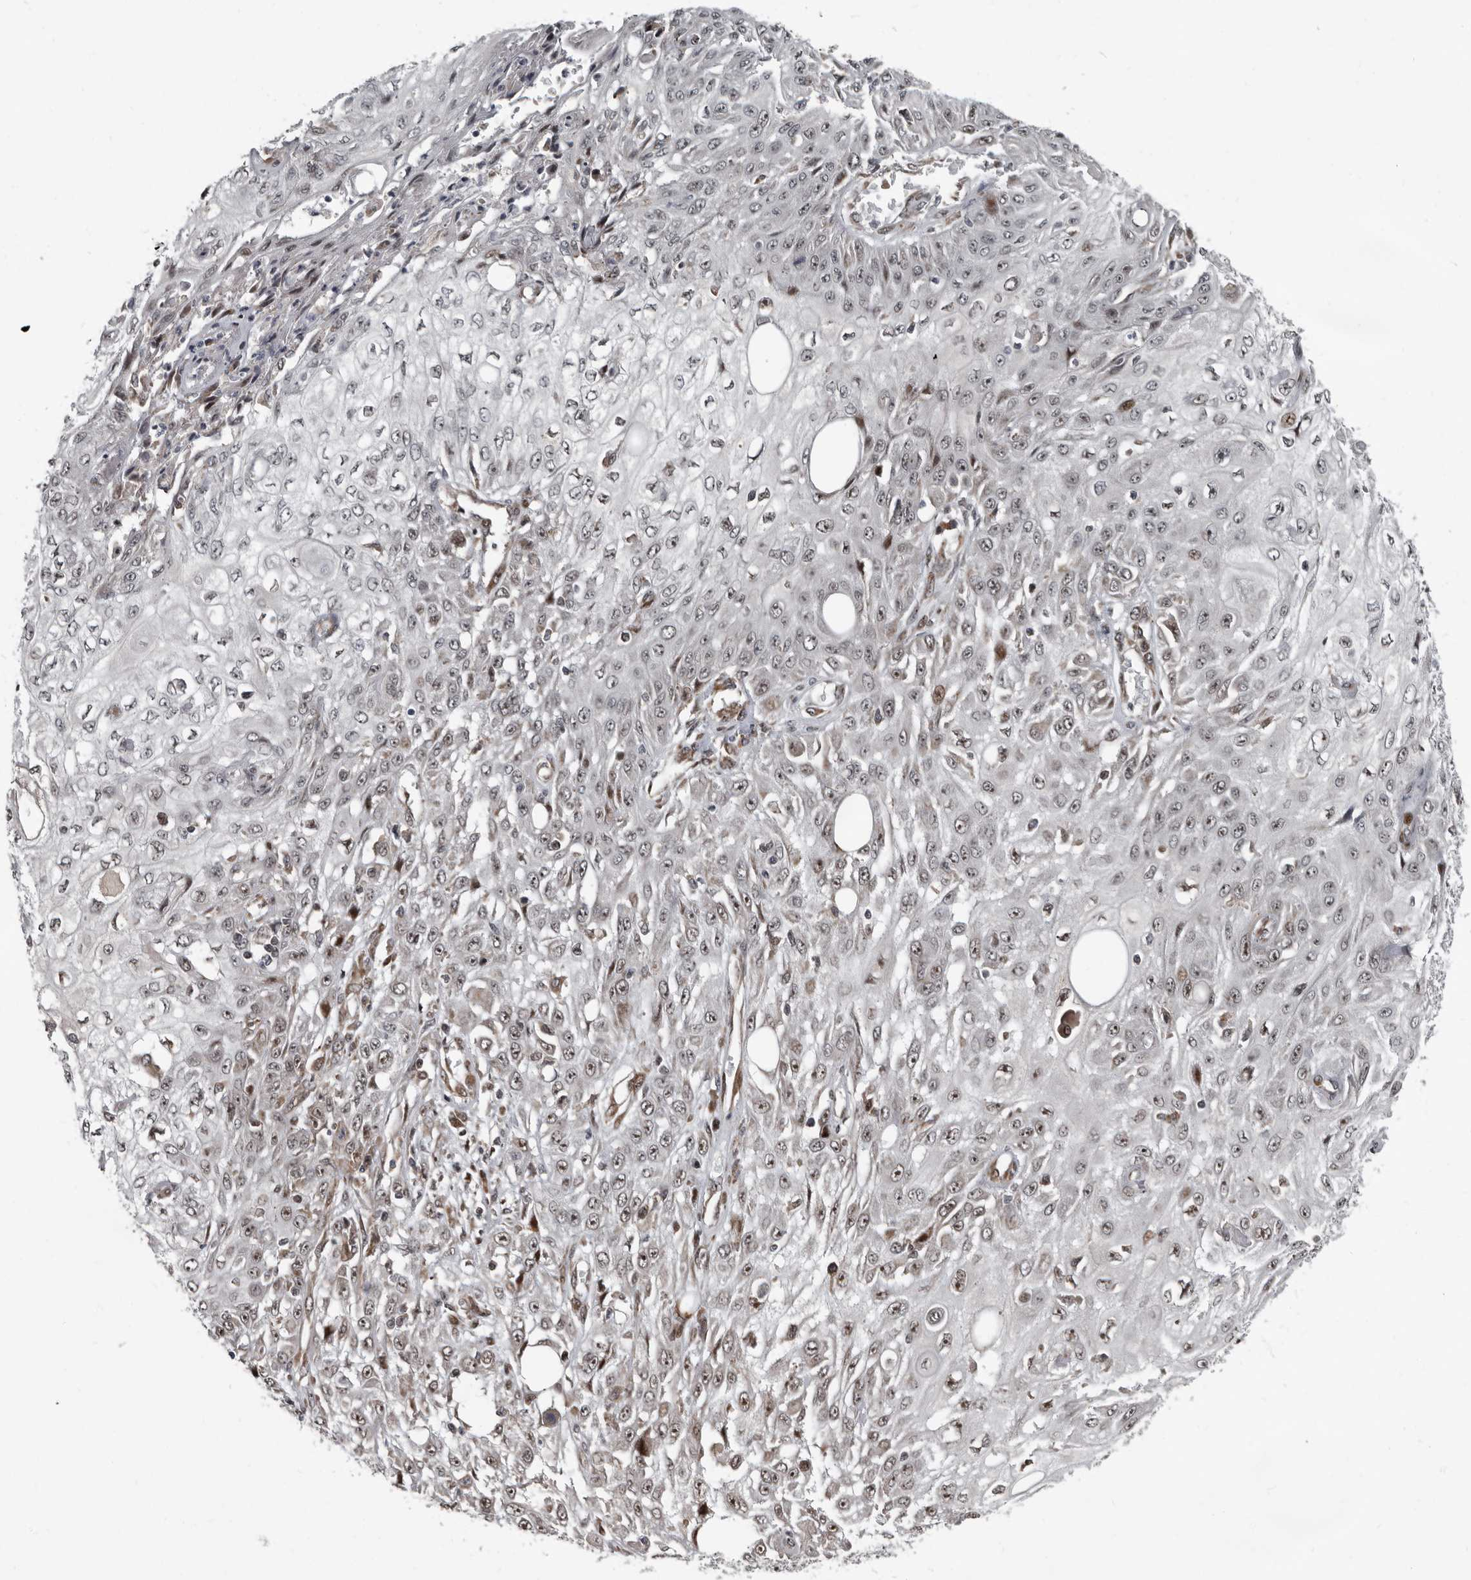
{"staining": {"intensity": "moderate", "quantity": "<25%", "location": "nuclear"}, "tissue": "skin cancer", "cell_type": "Tumor cells", "image_type": "cancer", "snomed": [{"axis": "morphology", "description": "Squamous cell carcinoma, NOS"}, {"axis": "morphology", "description": "Squamous cell carcinoma, metastatic, NOS"}, {"axis": "topography", "description": "Skin"}, {"axis": "topography", "description": "Lymph node"}], "caption": "This is an image of immunohistochemistry (IHC) staining of skin cancer (metastatic squamous cell carcinoma), which shows moderate positivity in the nuclear of tumor cells.", "gene": "CHD1L", "patient": {"sex": "male", "age": 75}}